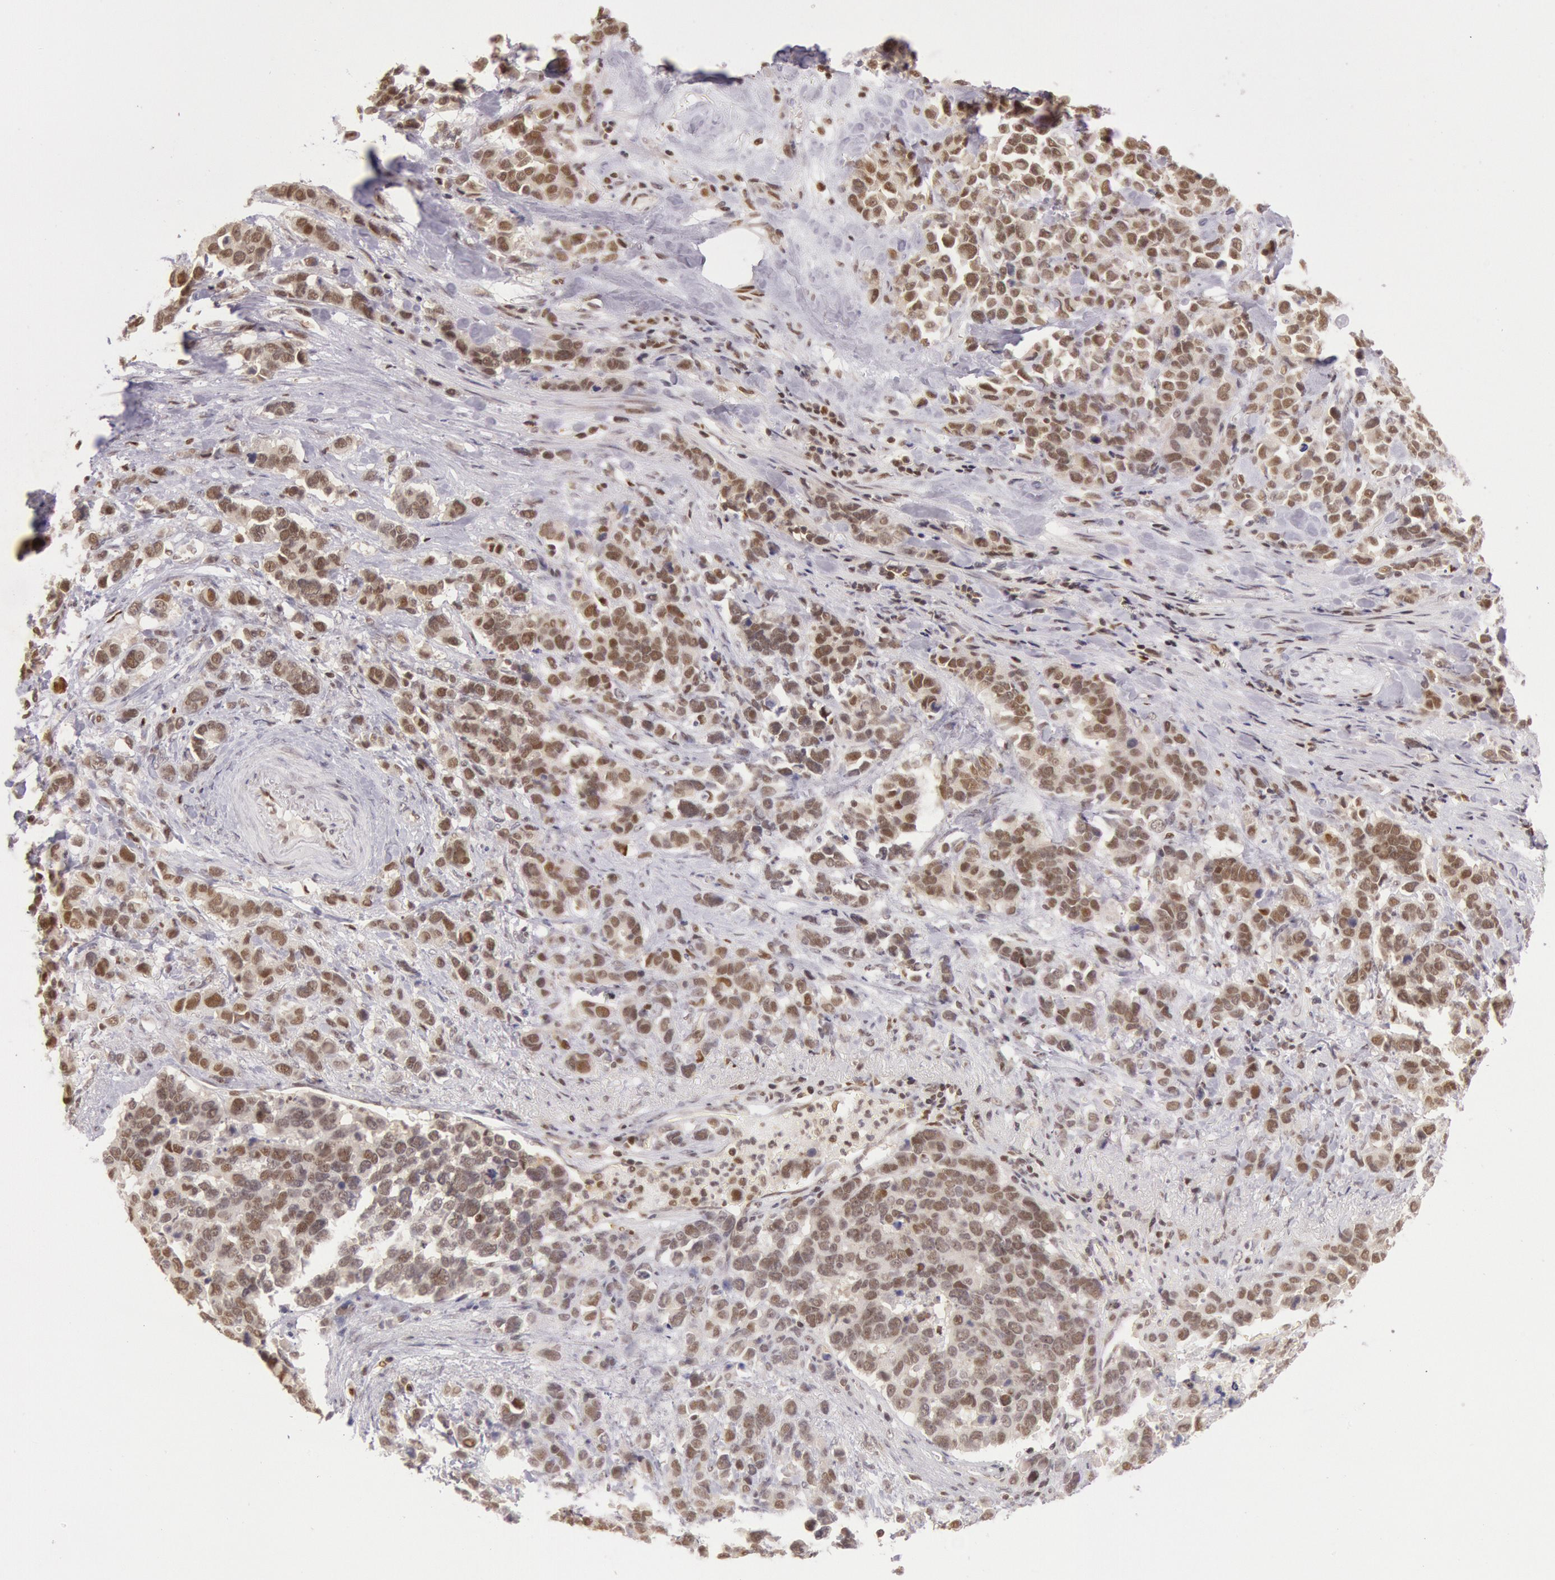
{"staining": {"intensity": "moderate", "quantity": ">75%", "location": "nuclear"}, "tissue": "stomach cancer", "cell_type": "Tumor cells", "image_type": "cancer", "snomed": [{"axis": "morphology", "description": "Adenocarcinoma, NOS"}, {"axis": "topography", "description": "Stomach, upper"}], "caption": "Brown immunohistochemical staining in human stomach adenocarcinoma shows moderate nuclear expression in approximately >75% of tumor cells. Ihc stains the protein of interest in brown and the nuclei are stained blue.", "gene": "ESS2", "patient": {"sex": "male", "age": 71}}